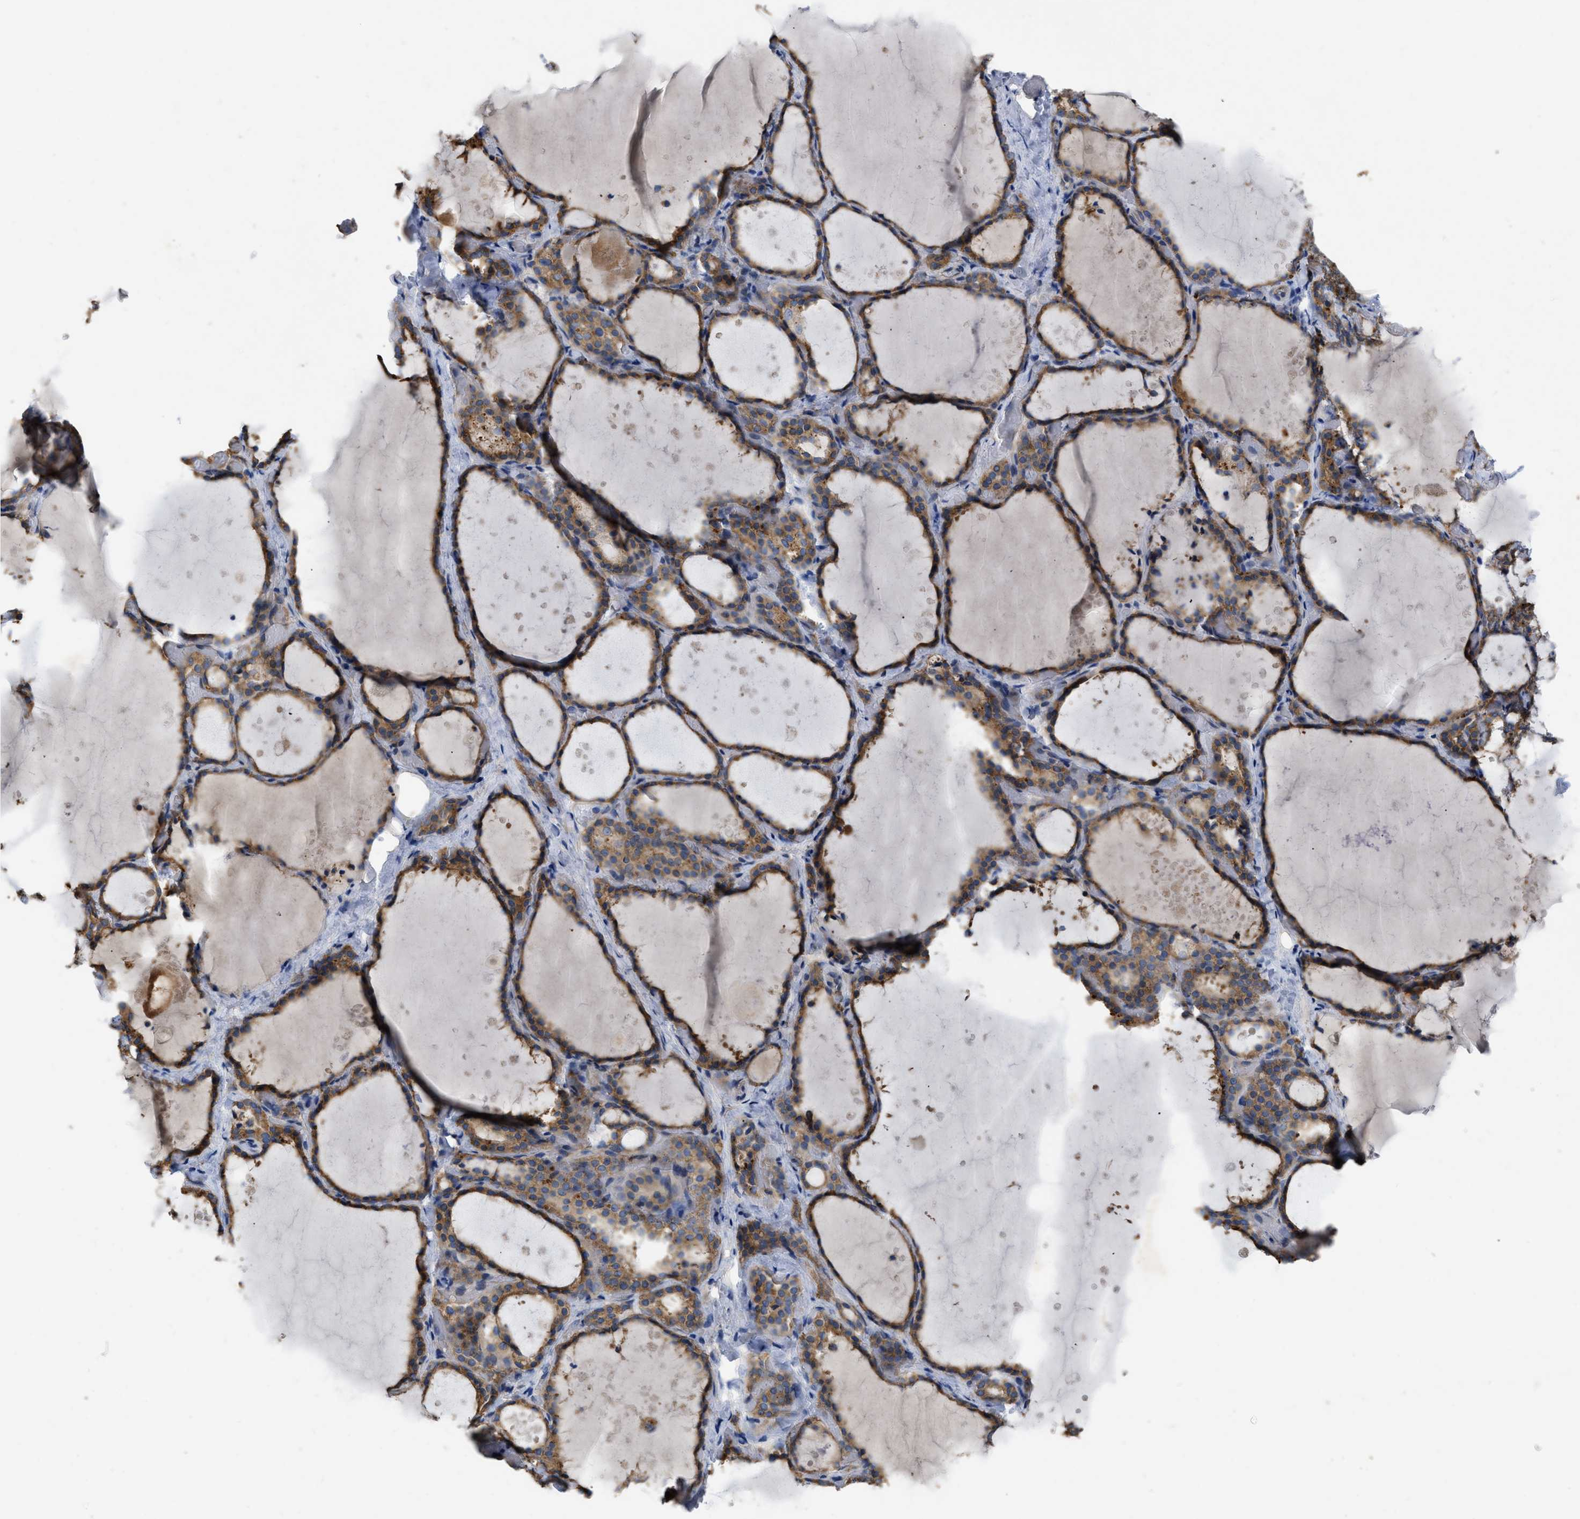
{"staining": {"intensity": "moderate", "quantity": ">75%", "location": "cytoplasmic/membranous"}, "tissue": "thyroid gland", "cell_type": "Glandular cells", "image_type": "normal", "snomed": [{"axis": "morphology", "description": "Normal tissue, NOS"}, {"axis": "topography", "description": "Thyroid gland"}], "caption": "Unremarkable thyroid gland reveals moderate cytoplasmic/membranous expression in about >75% of glandular cells, visualized by immunohistochemistry.", "gene": "TMEM131", "patient": {"sex": "female", "age": 44}}